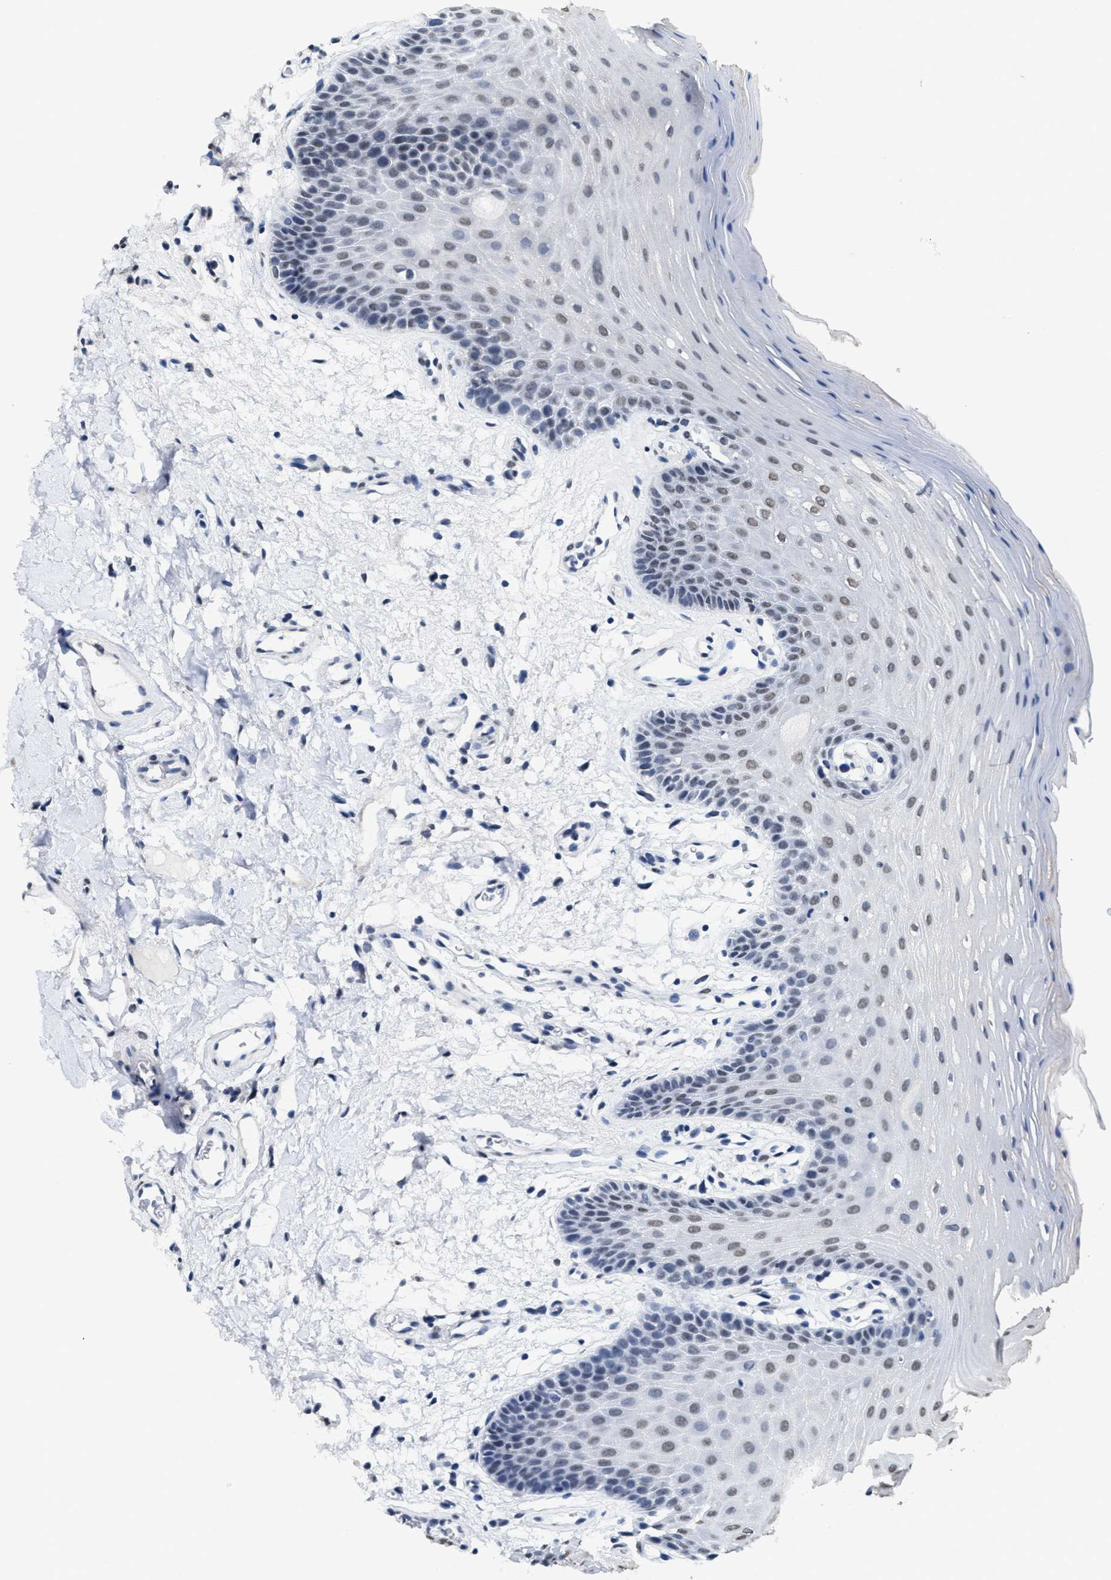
{"staining": {"intensity": "weak", "quantity": "<25%", "location": "nuclear"}, "tissue": "oral mucosa", "cell_type": "Squamous epithelial cells", "image_type": "normal", "snomed": [{"axis": "morphology", "description": "Normal tissue, NOS"}, {"axis": "morphology", "description": "Squamous cell carcinoma, NOS"}, {"axis": "topography", "description": "Oral tissue"}, {"axis": "topography", "description": "Head-Neck"}], "caption": "This is a image of immunohistochemistry (IHC) staining of normal oral mucosa, which shows no staining in squamous epithelial cells.", "gene": "SUPT16H", "patient": {"sex": "male", "age": 71}}